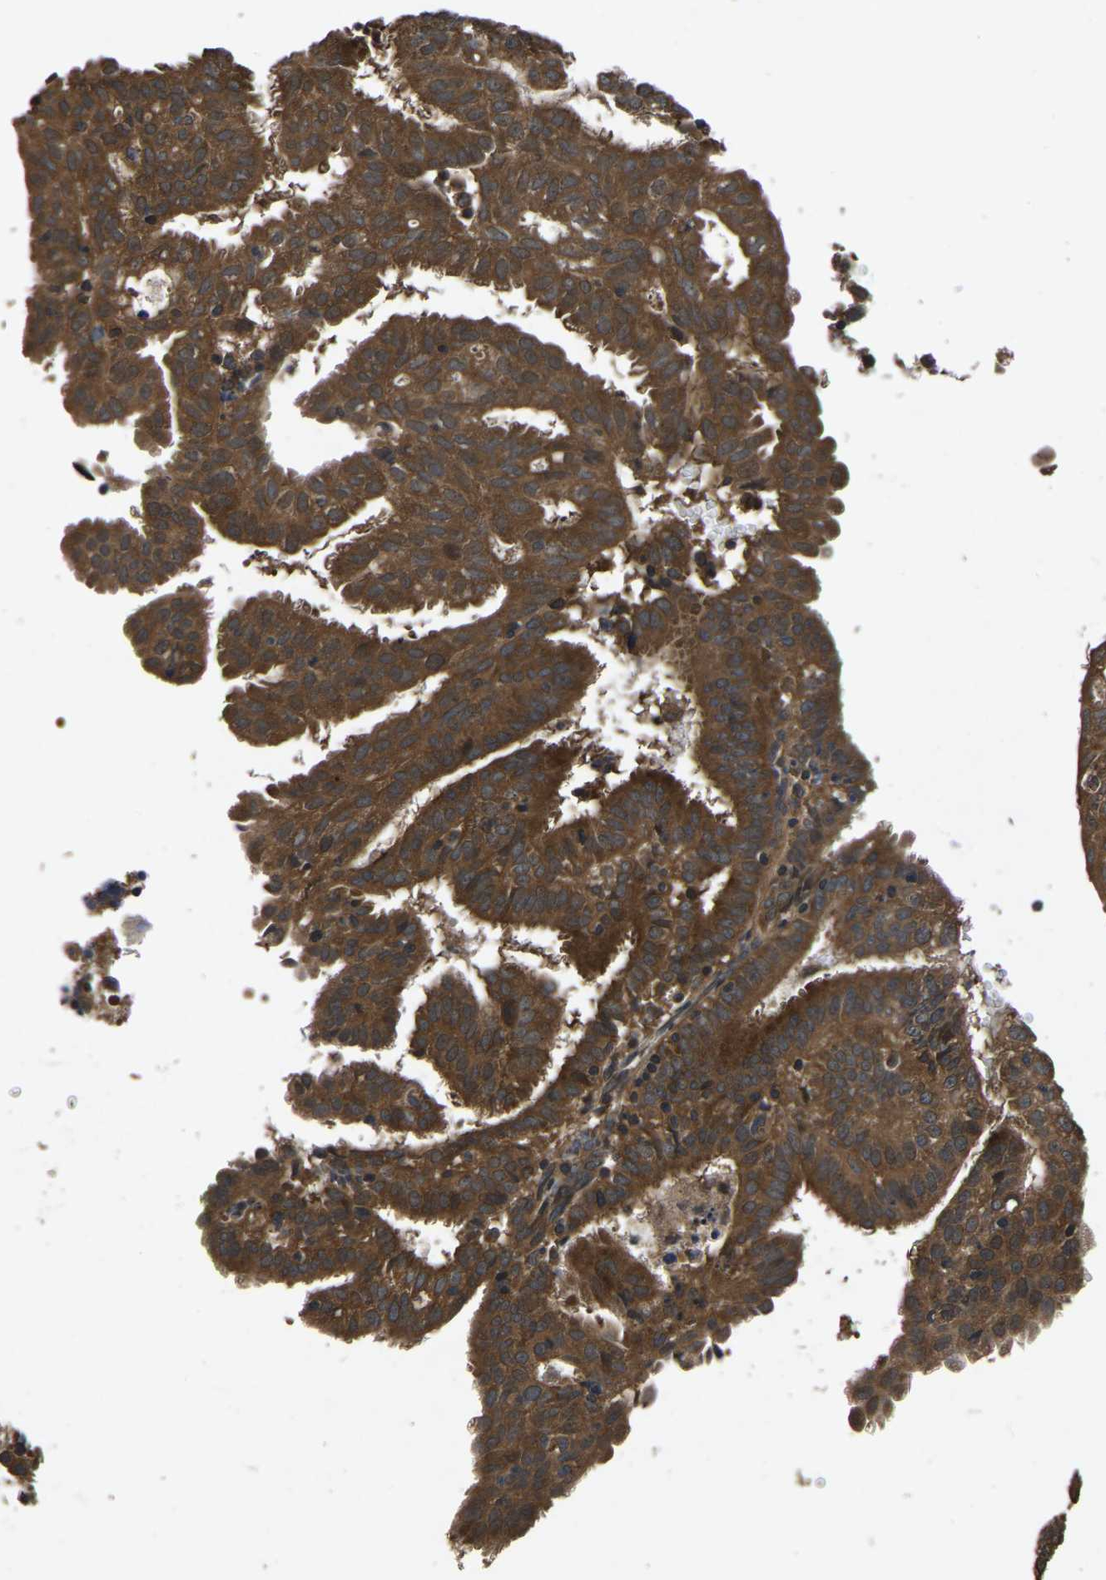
{"staining": {"intensity": "strong", "quantity": ">75%", "location": "cytoplasmic/membranous"}, "tissue": "endometrial cancer", "cell_type": "Tumor cells", "image_type": "cancer", "snomed": [{"axis": "morphology", "description": "Adenocarcinoma, NOS"}, {"axis": "topography", "description": "Endometrium"}], "caption": "IHC image of neoplastic tissue: endometrial cancer (adenocarcinoma) stained using immunohistochemistry (IHC) reveals high levels of strong protein expression localized specifically in the cytoplasmic/membranous of tumor cells, appearing as a cytoplasmic/membranous brown color.", "gene": "CRYZL1", "patient": {"sex": "female", "age": 58}}